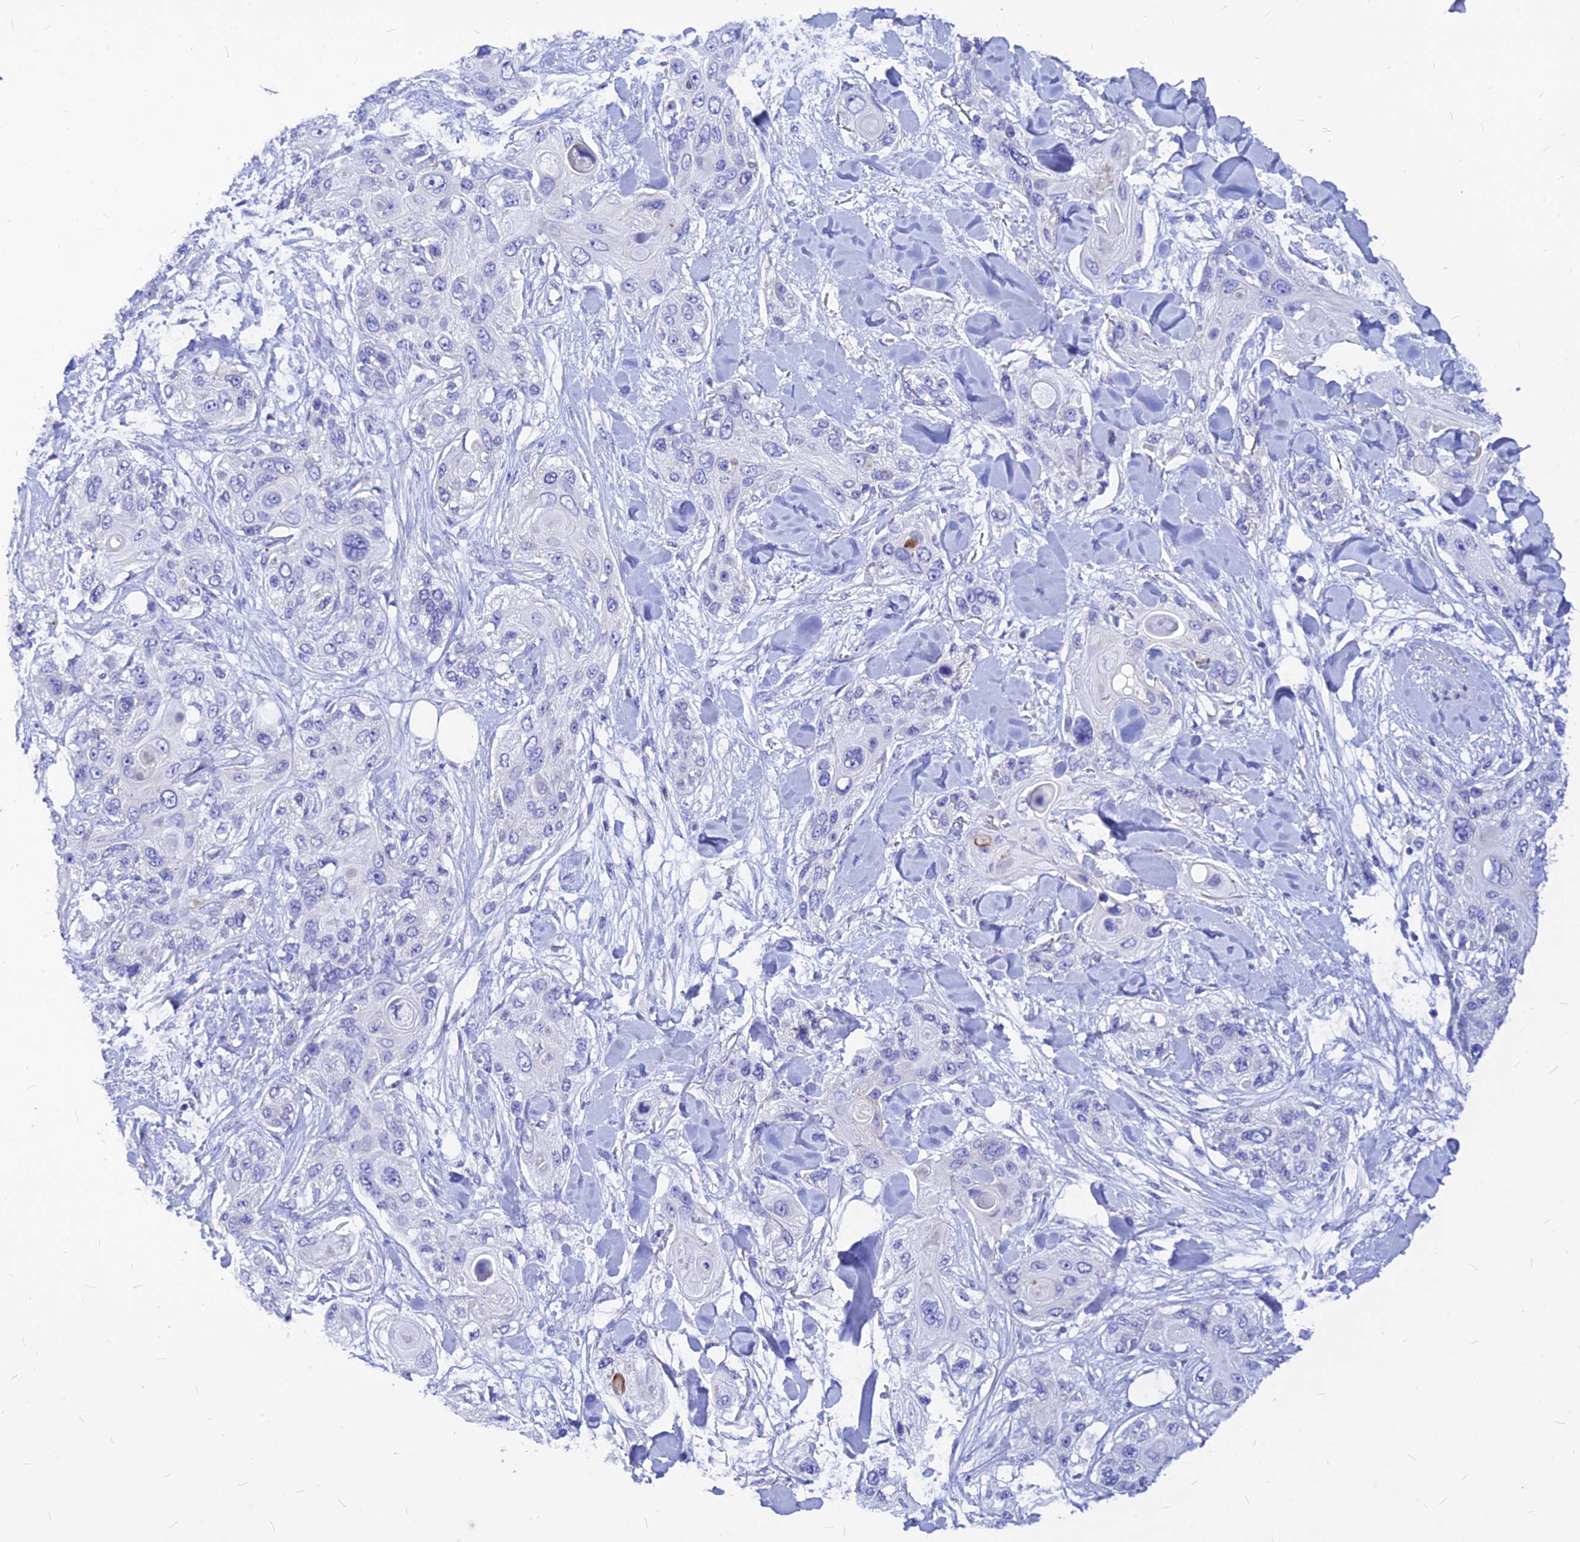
{"staining": {"intensity": "negative", "quantity": "none", "location": "none"}, "tissue": "skin cancer", "cell_type": "Tumor cells", "image_type": "cancer", "snomed": [{"axis": "morphology", "description": "Normal tissue, NOS"}, {"axis": "morphology", "description": "Squamous cell carcinoma, NOS"}, {"axis": "topography", "description": "Skin"}], "caption": "An IHC histopathology image of skin cancer is shown. There is no staining in tumor cells of skin cancer. (DAB immunohistochemistry, high magnification).", "gene": "CNOT6", "patient": {"sex": "male", "age": 72}}